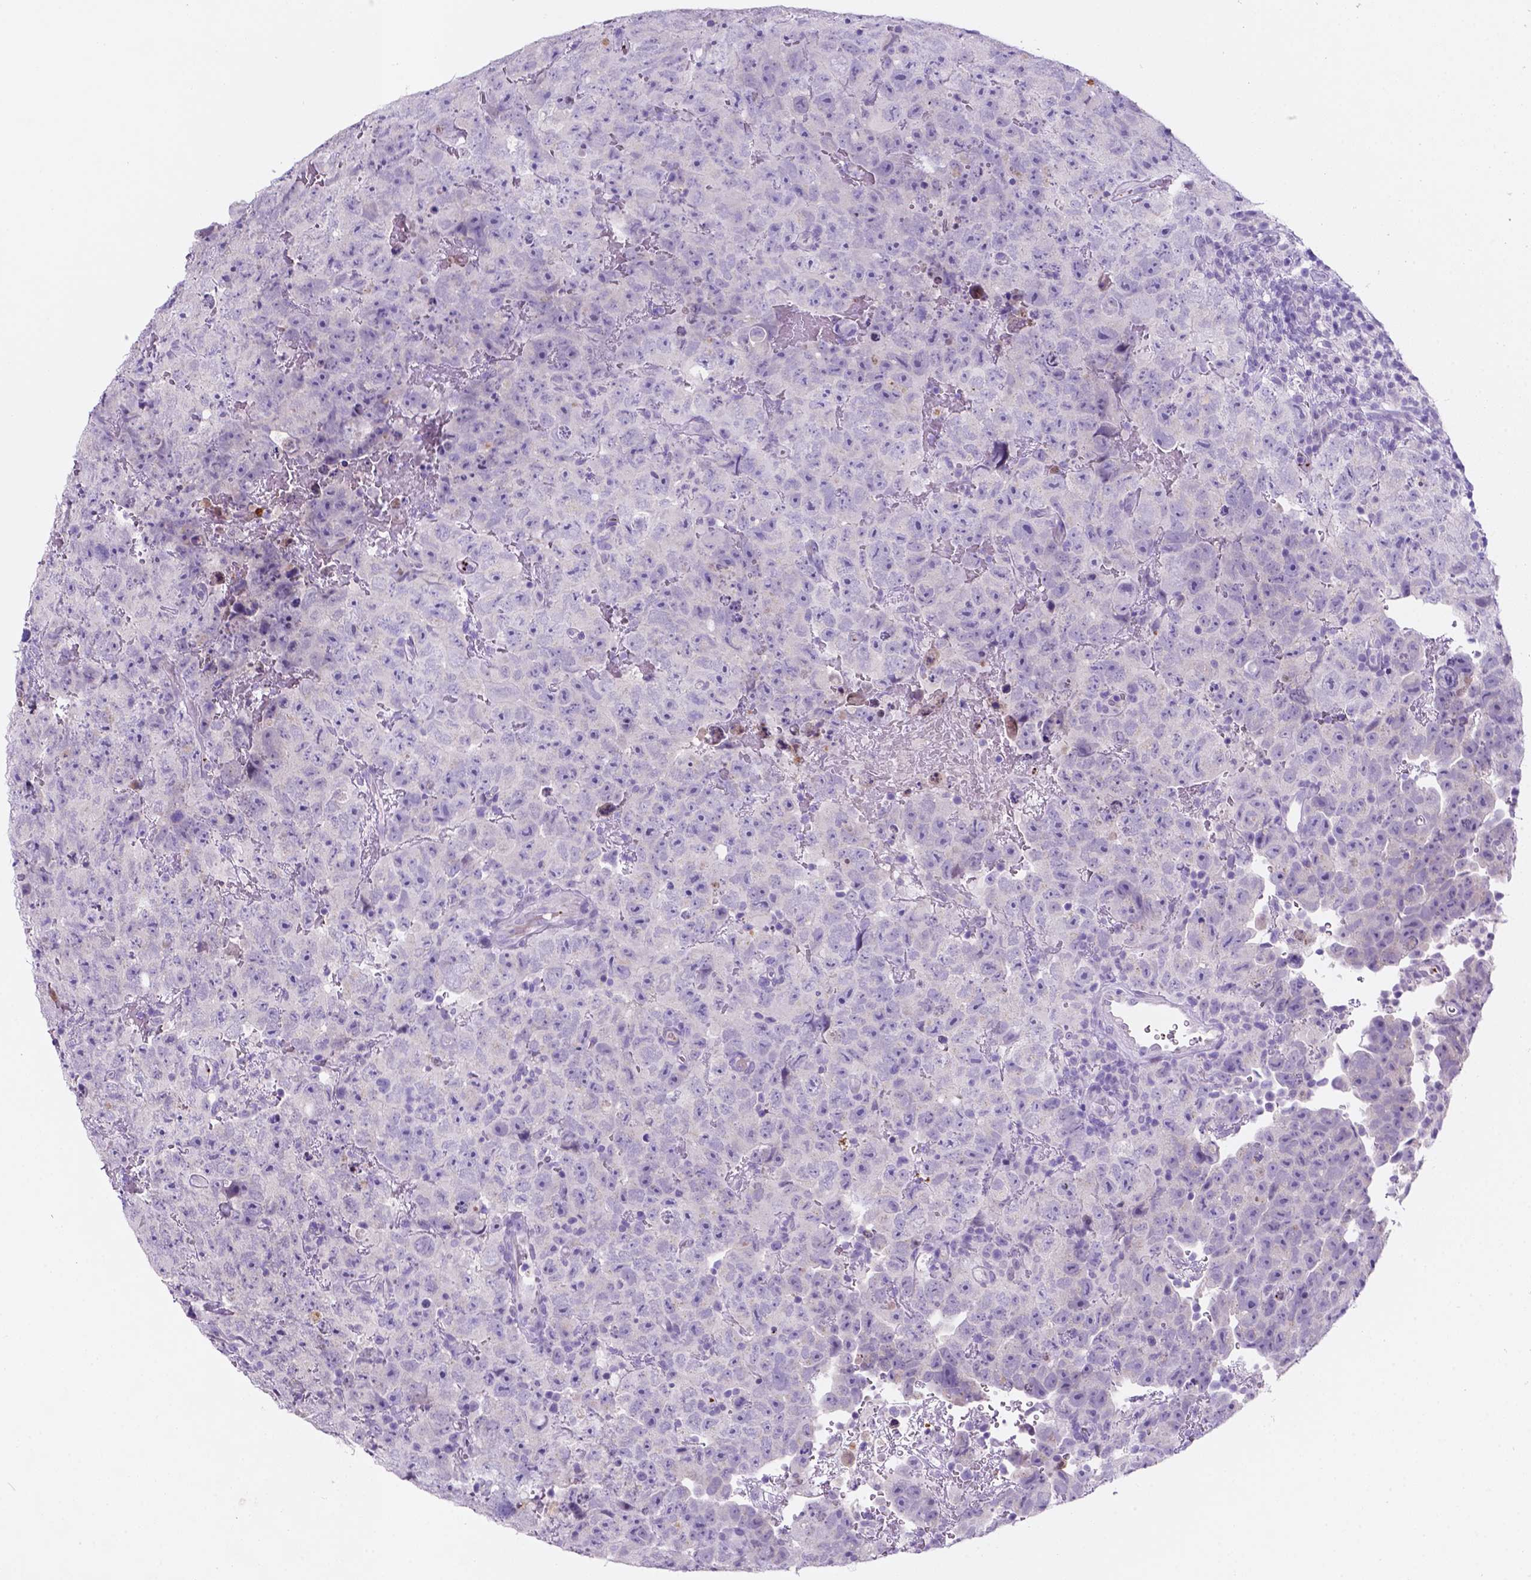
{"staining": {"intensity": "negative", "quantity": "none", "location": "none"}, "tissue": "testis cancer", "cell_type": "Tumor cells", "image_type": "cancer", "snomed": [{"axis": "morphology", "description": "Carcinoma, Embryonal, NOS"}, {"axis": "topography", "description": "Testis"}], "caption": "A photomicrograph of human embryonal carcinoma (testis) is negative for staining in tumor cells. Nuclei are stained in blue.", "gene": "EBLN2", "patient": {"sex": "male", "age": 24}}